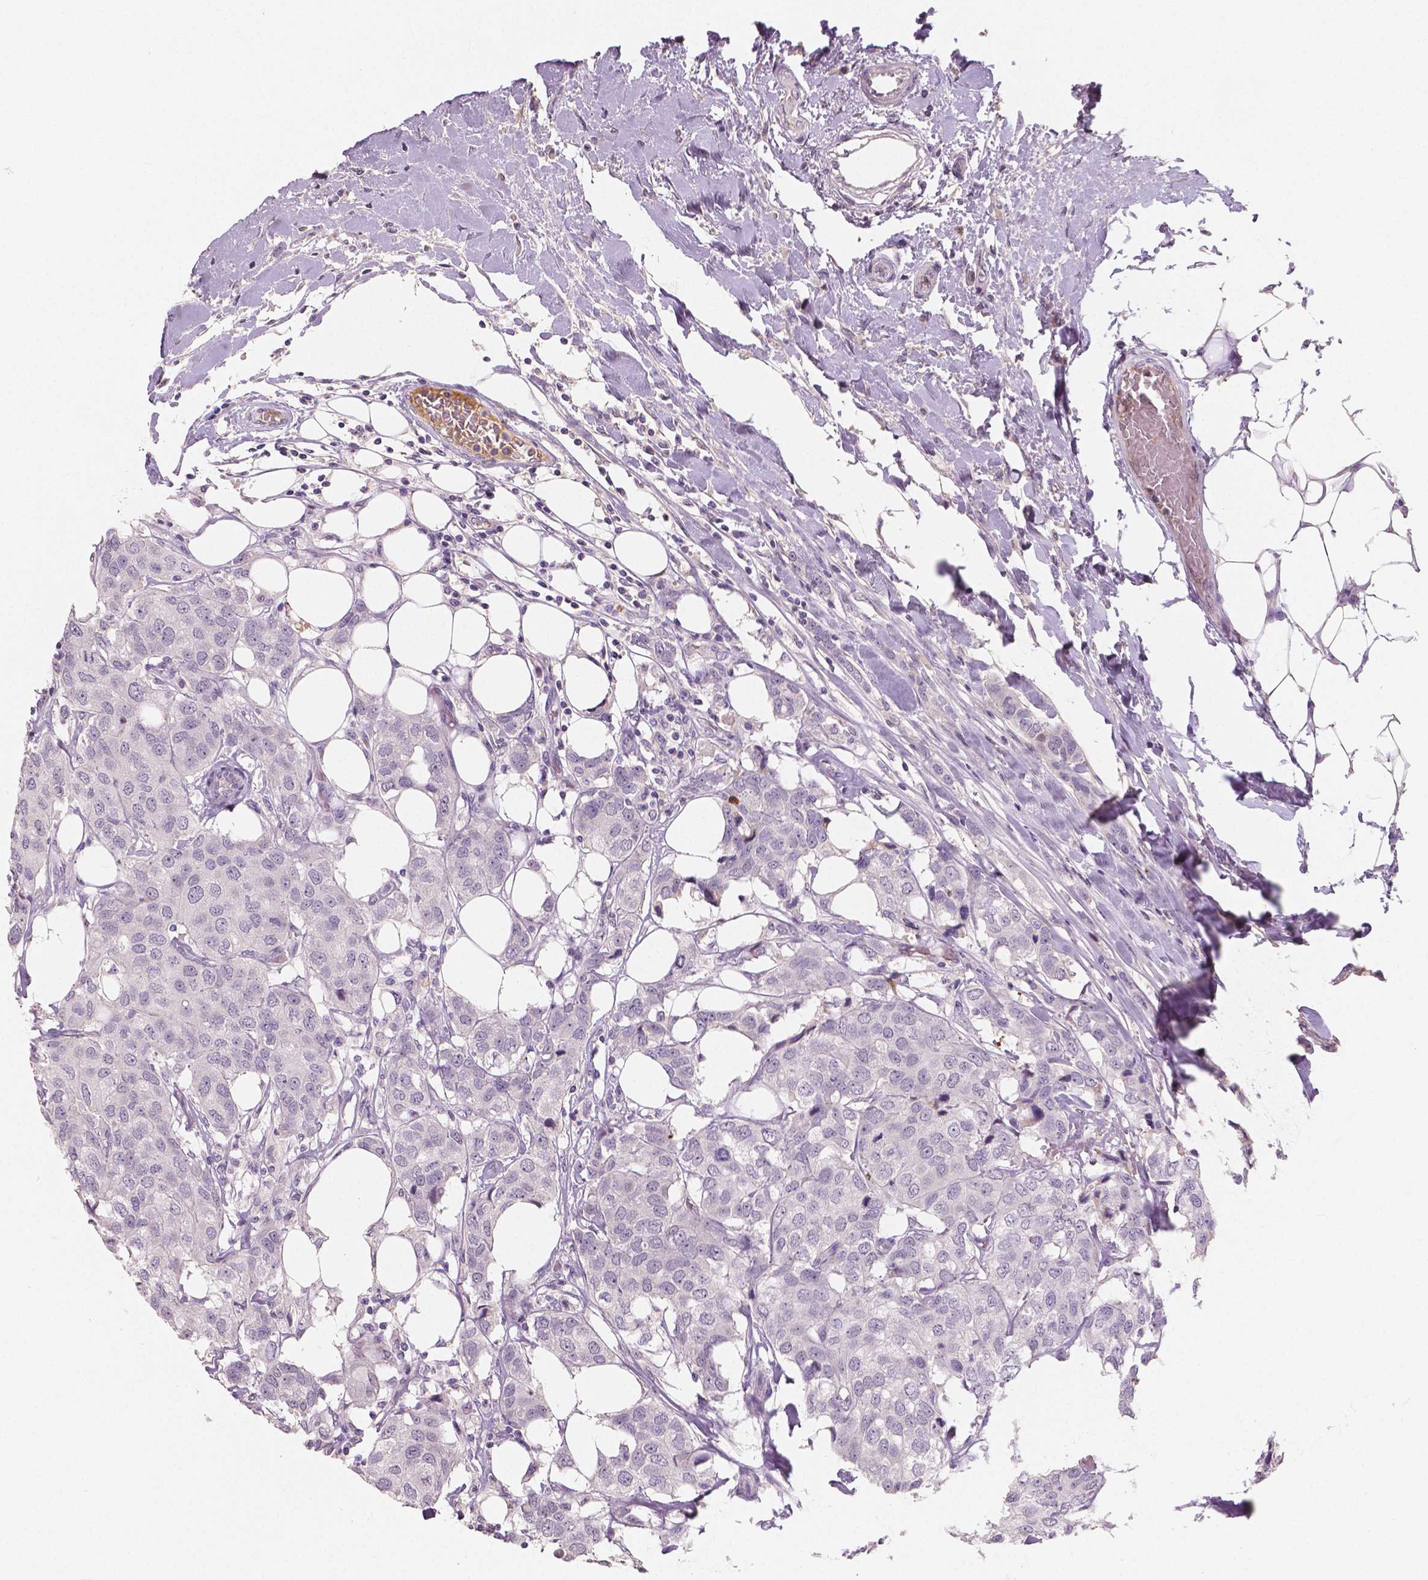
{"staining": {"intensity": "negative", "quantity": "none", "location": "none"}, "tissue": "breast cancer", "cell_type": "Tumor cells", "image_type": "cancer", "snomed": [{"axis": "morphology", "description": "Duct carcinoma"}, {"axis": "topography", "description": "Breast"}], "caption": "Image shows no protein expression in tumor cells of breast intraductal carcinoma tissue.", "gene": "APOA4", "patient": {"sex": "female", "age": 80}}